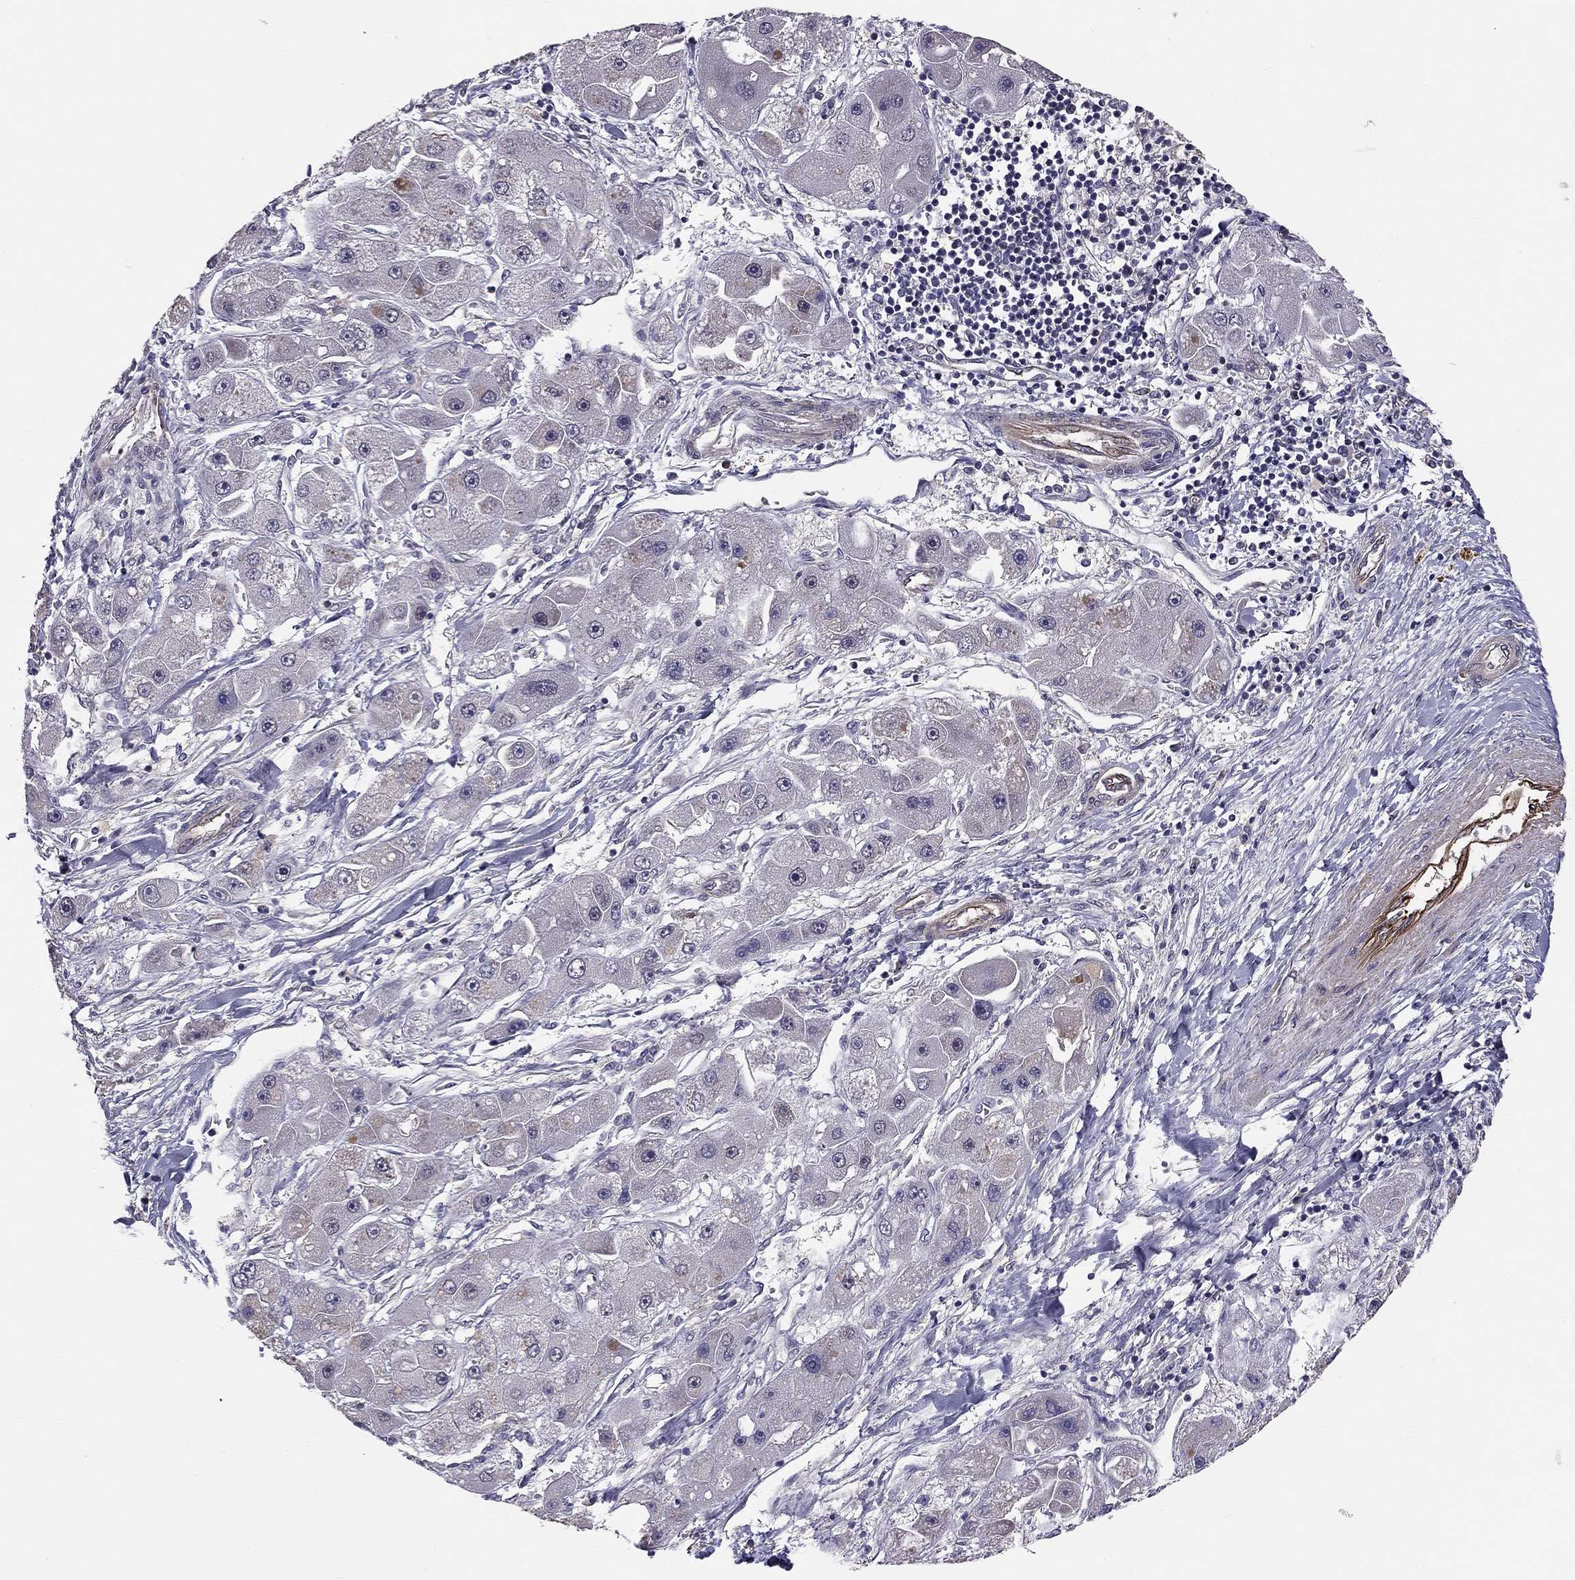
{"staining": {"intensity": "negative", "quantity": "none", "location": "none"}, "tissue": "liver cancer", "cell_type": "Tumor cells", "image_type": "cancer", "snomed": [{"axis": "morphology", "description": "Carcinoma, Hepatocellular, NOS"}, {"axis": "topography", "description": "Liver"}], "caption": "There is no significant expression in tumor cells of liver cancer. Brightfield microscopy of IHC stained with DAB (3,3'-diaminobenzidine) (brown) and hematoxylin (blue), captured at high magnification.", "gene": "GJB4", "patient": {"sex": "male", "age": 24}}